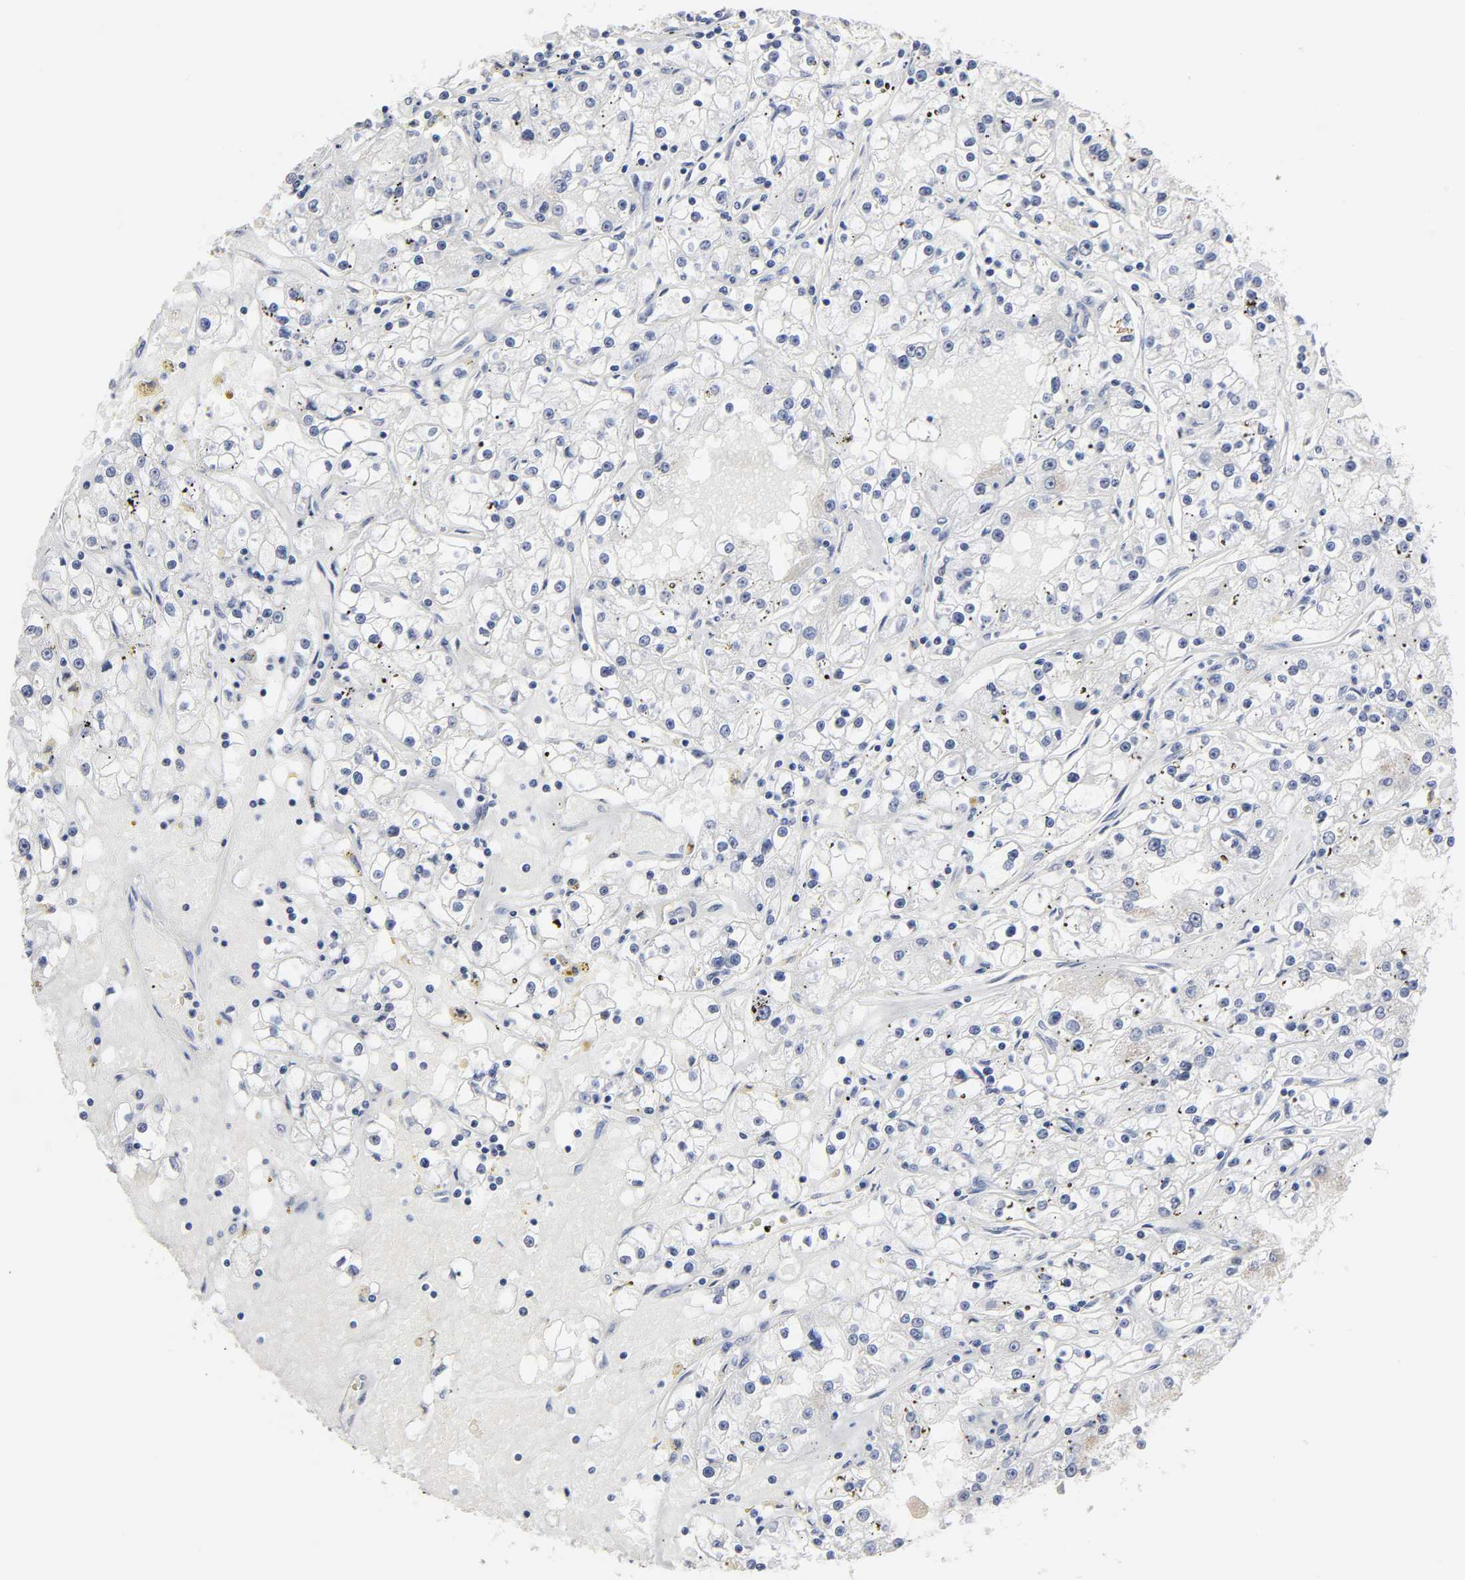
{"staining": {"intensity": "weak", "quantity": "<25%", "location": "cytoplasmic/membranous"}, "tissue": "renal cancer", "cell_type": "Tumor cells", "image_type": "cancer", "snomed": [{"axis": "morphology", "description": "Adenocarcinoma, NOS"}, {"axis": "topography", "description": "Kidney"}], "caption": "A histopathology image of adenocarcinoma (renal) stained for a protein displays no brown staining in tumor cells.", "gene": "HNF4A", "patient": {"sex": "male", "age": 56}}